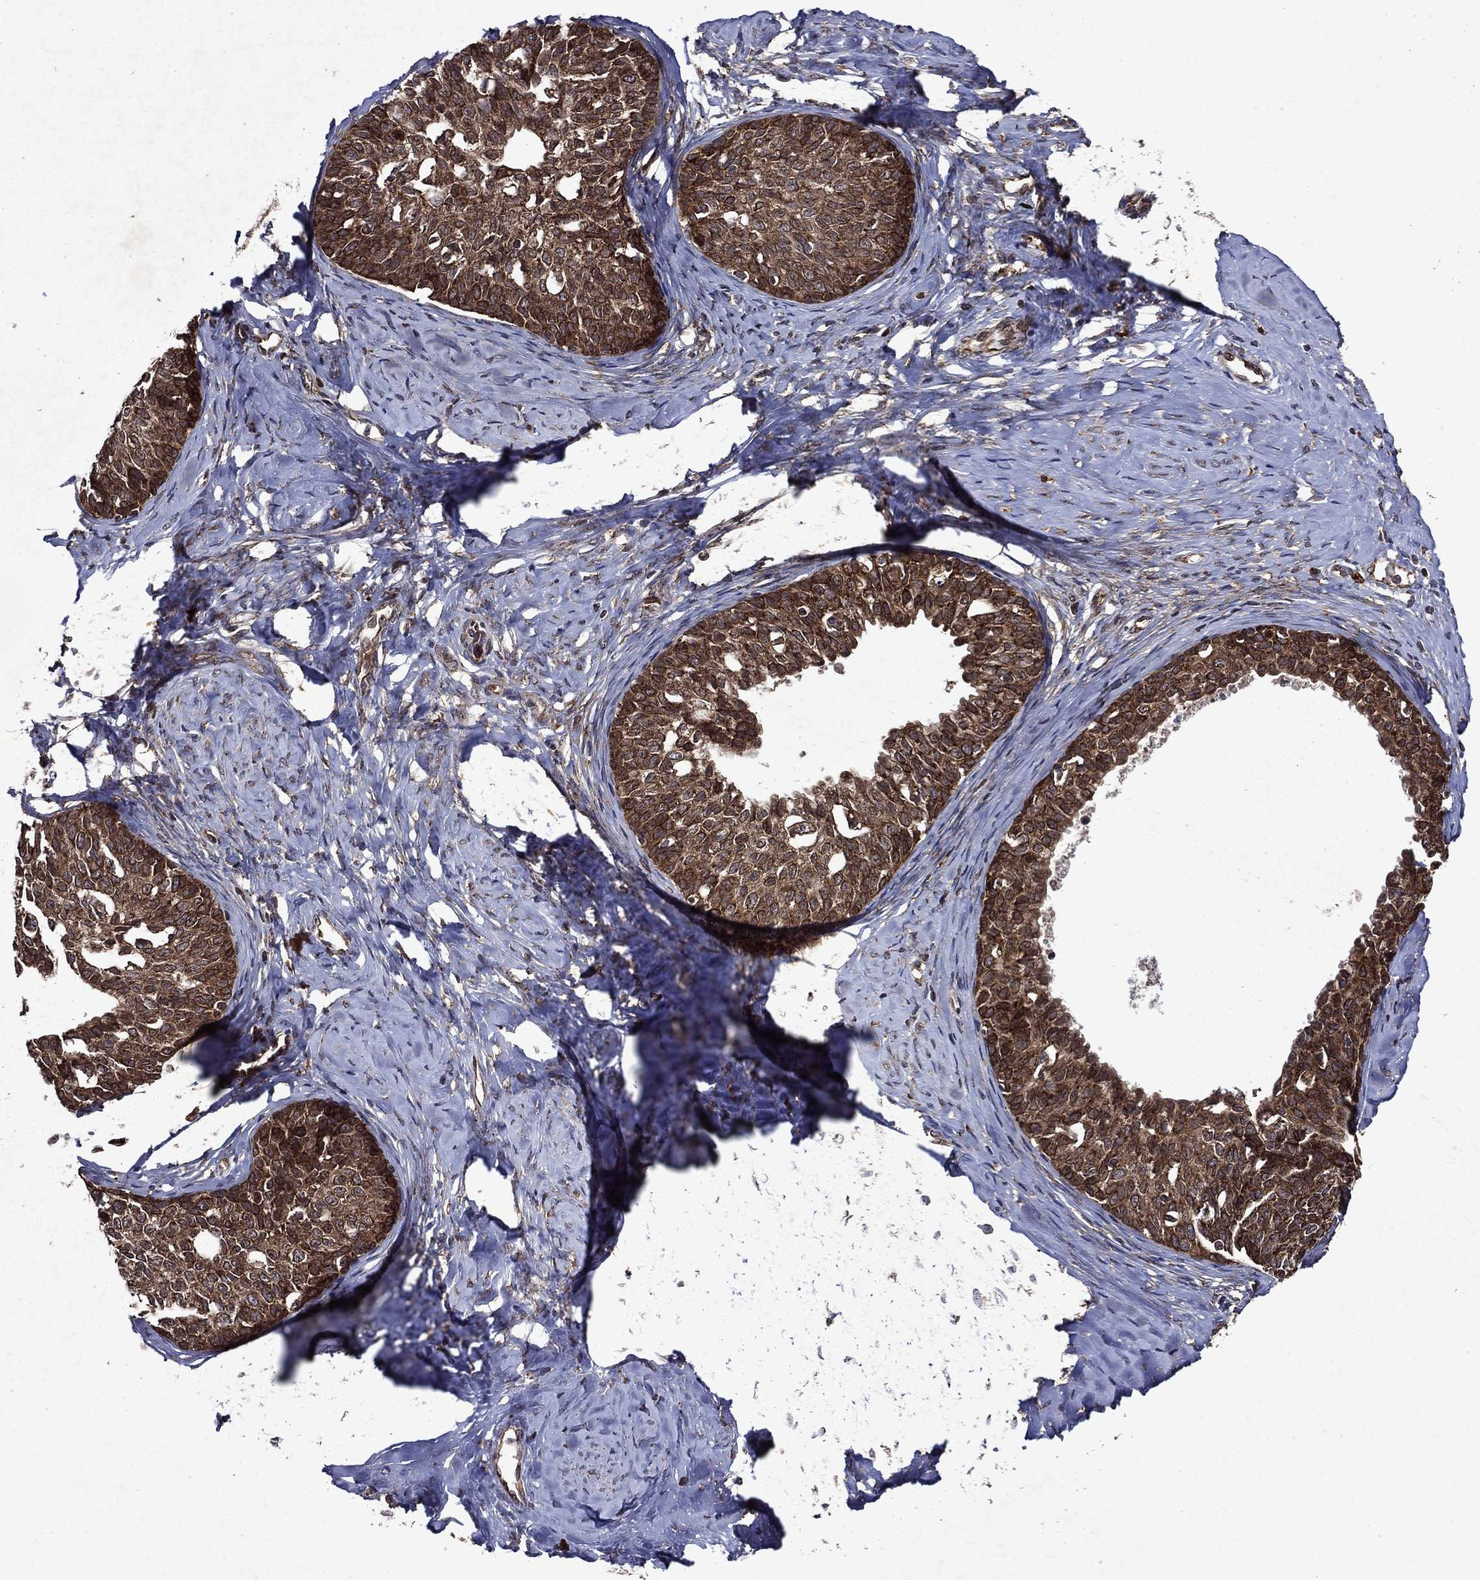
{"staining": {"intensity": "strong", "quantity": ">75%", "location": "cytoplasmic/membranous"}, "tissue": "cervical cancer", "cell_type": "Tumor cells", "image_type": "cancer", "snomed": [{"axis": "morphology", "description": "Squamous cell carcinoma, NOS"}, {"axis": "topography", "description": "Cervix"}], "caption": "This image reveals IHC staining of human squamous cell carcinoma (cervical), with high strong cytoplasmic/membranous expression in approximately >75% of tumor cells.", "gene": "EIF2B4", "patient": {"sex": "female", "age": 51}}